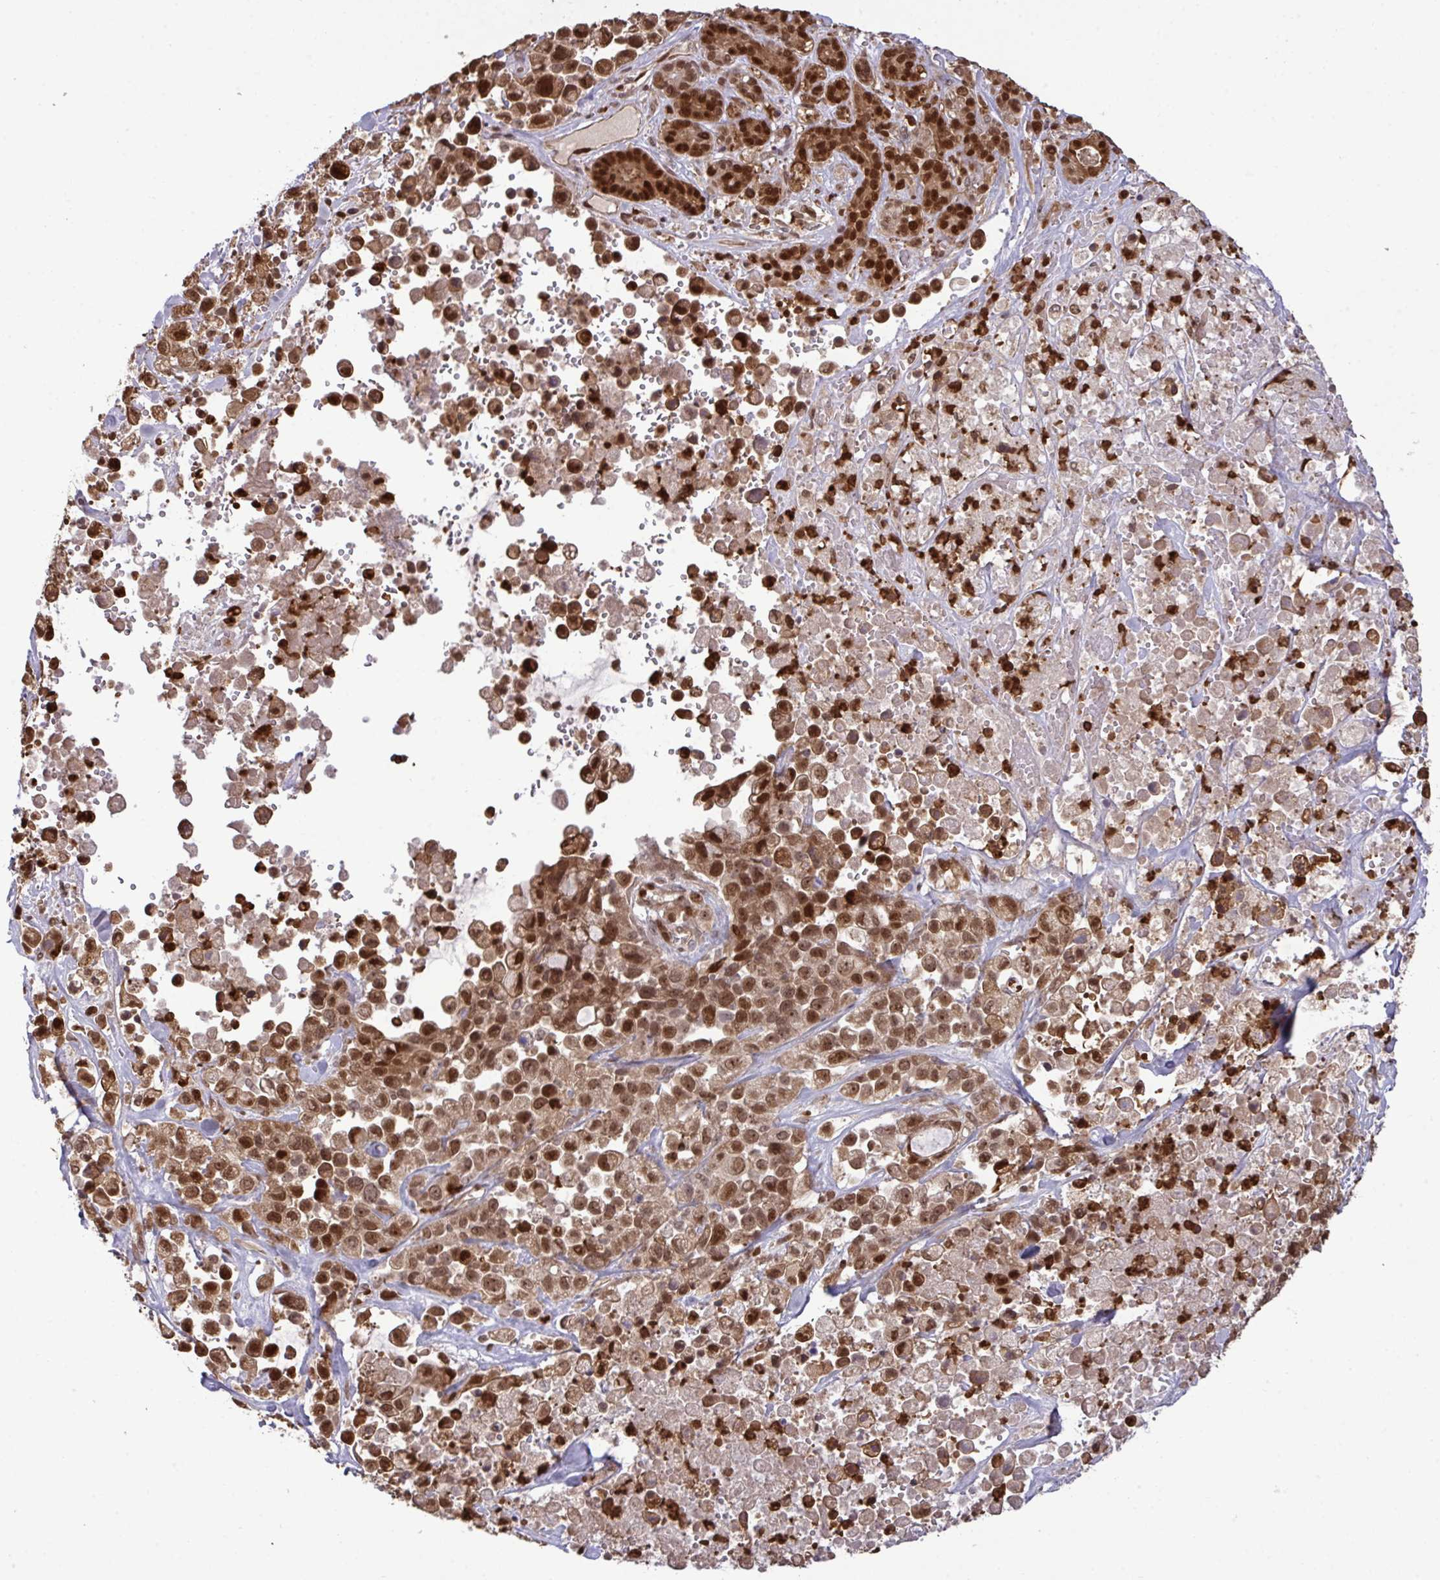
{"staining": {"intensity": "moderate", "quantity": ">75%", "location": "nuclear"}, "tissue": "pancreatic cancer", "cell_type": "Tumor cells", "image_type": "cancer", "snomed": [{"axis": "morphology", "description": "Adenocarcinoma, NOS"}, {"axis": "topography", "description": "Pancreas"}], "caption": "This is an image of IHC staining of pancreatic cancer (adenocarcinoma), which shows moderate positivity in the nuclear of tumor cells.", "gene": "UXT", "patient": {"sex": "male", "age": 44}}